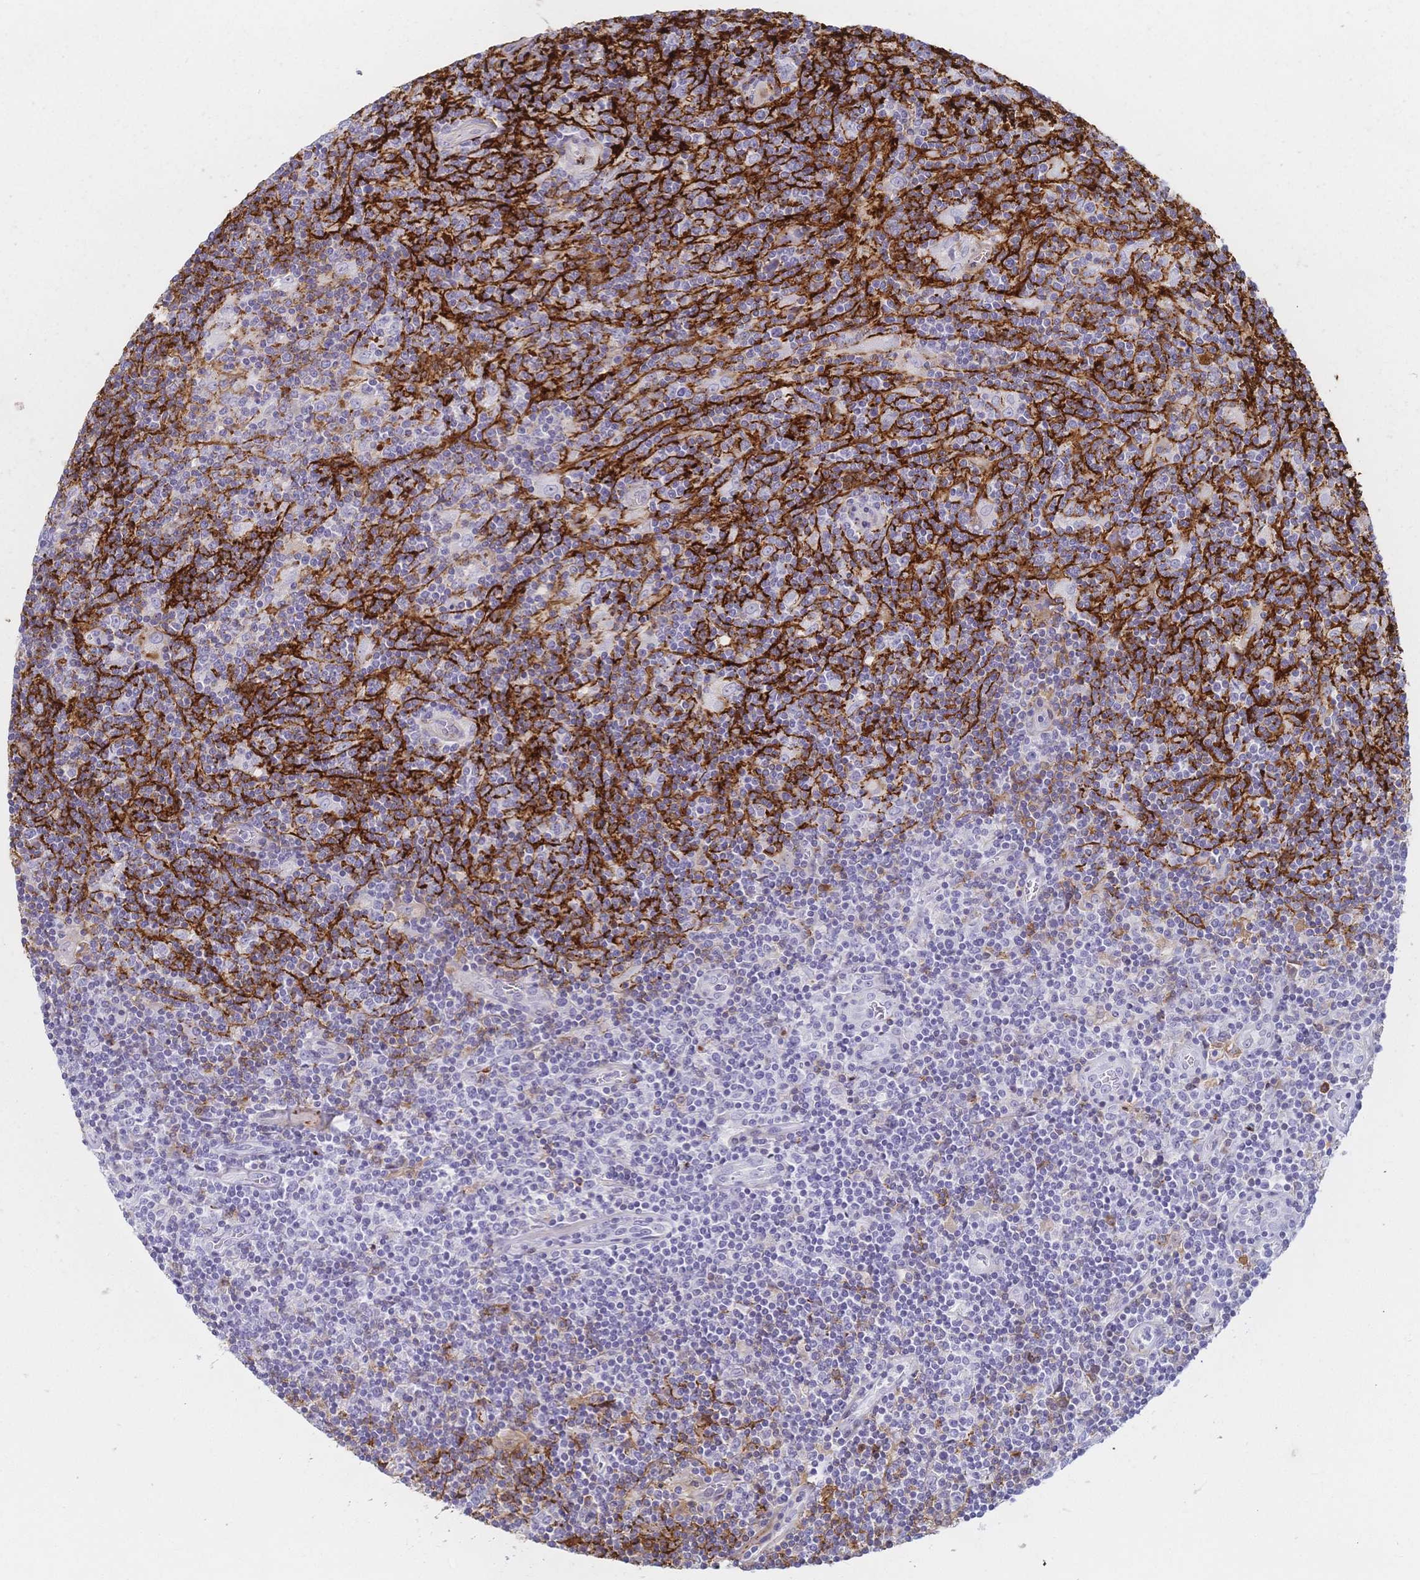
{"staining": {"intensity": "moderate", "quantity": "<25%", "location": "cytoplasmic/membranous"}, "tissue": "lymphoma", "cell_type": "Tumor cells", "image_type": "cancer", "snomed": [{"axis": "morphology", "description": "Hodgkin's disease, NOS"}, {"axis": "topography", "description": "Lymph node"}], "caption": "Protein staining of lymphoma tissue demonstrates moderate cytoplasmic/membranous expression in approximately <25% of tumor cells. (DAB (3,3'-diaminobenzidine) IHC, brown staining for protein, blue staining for nuclei).", "gene": "CR2", "patient": {"sex": "male", "age": 40}}